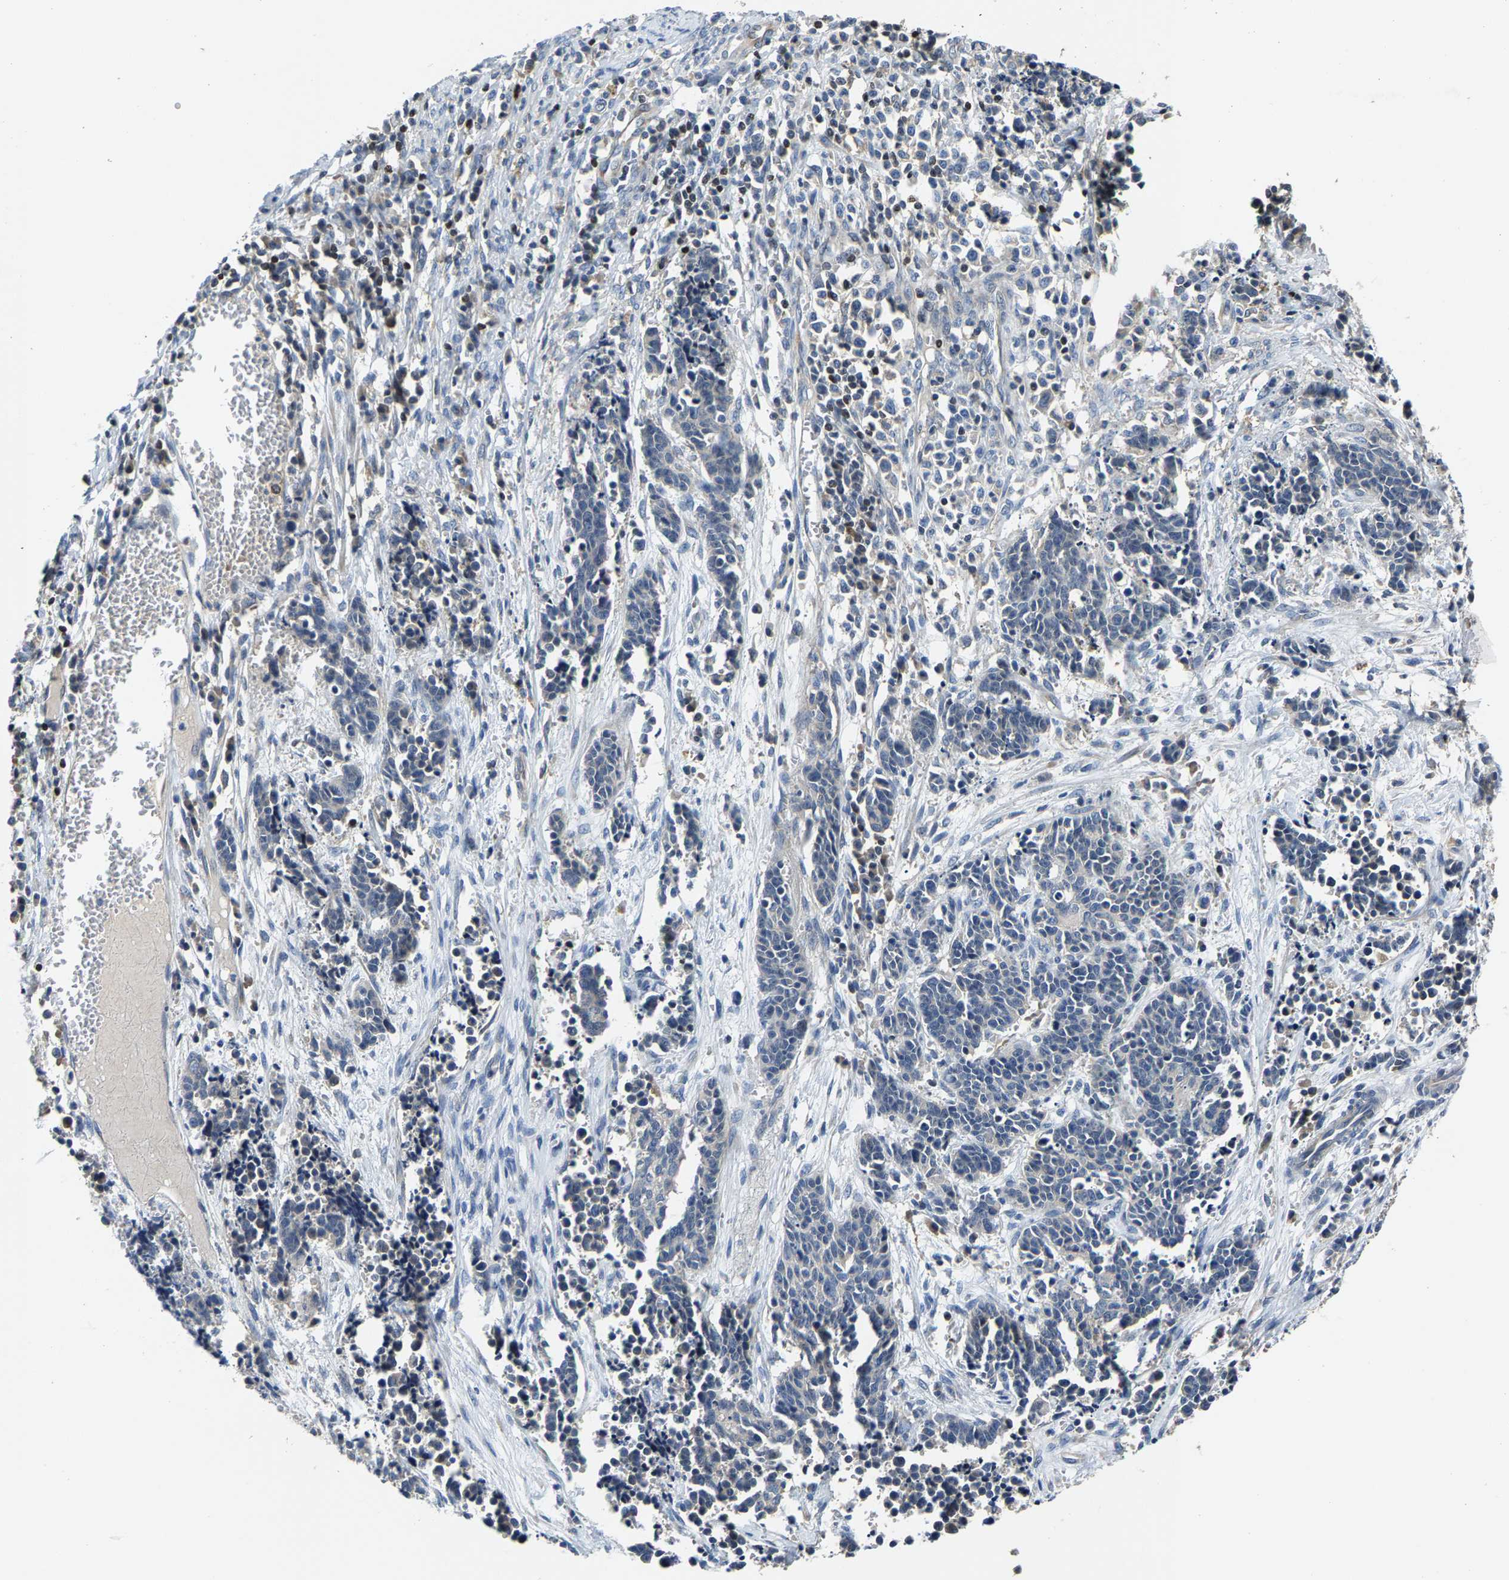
{"staining": {"intensity": "negative", "quantity": "none", "location": "none"}, "tissue": "cervical cancer", "cell_type": "Tumor cells", "image_type": "cancer", "snomed": [{"axis": "morphology", "description": "Squamous cell carcinoma, NOS"}, {"axis": "topography", "description": "Cervix"}], "caption": "Immunohistochemical staining of cervical squamous cell carcinoma reveals no significant expression in tumor cells.", "gene": "AGBL3", "patient": {"sex": "female", "age": 35}}